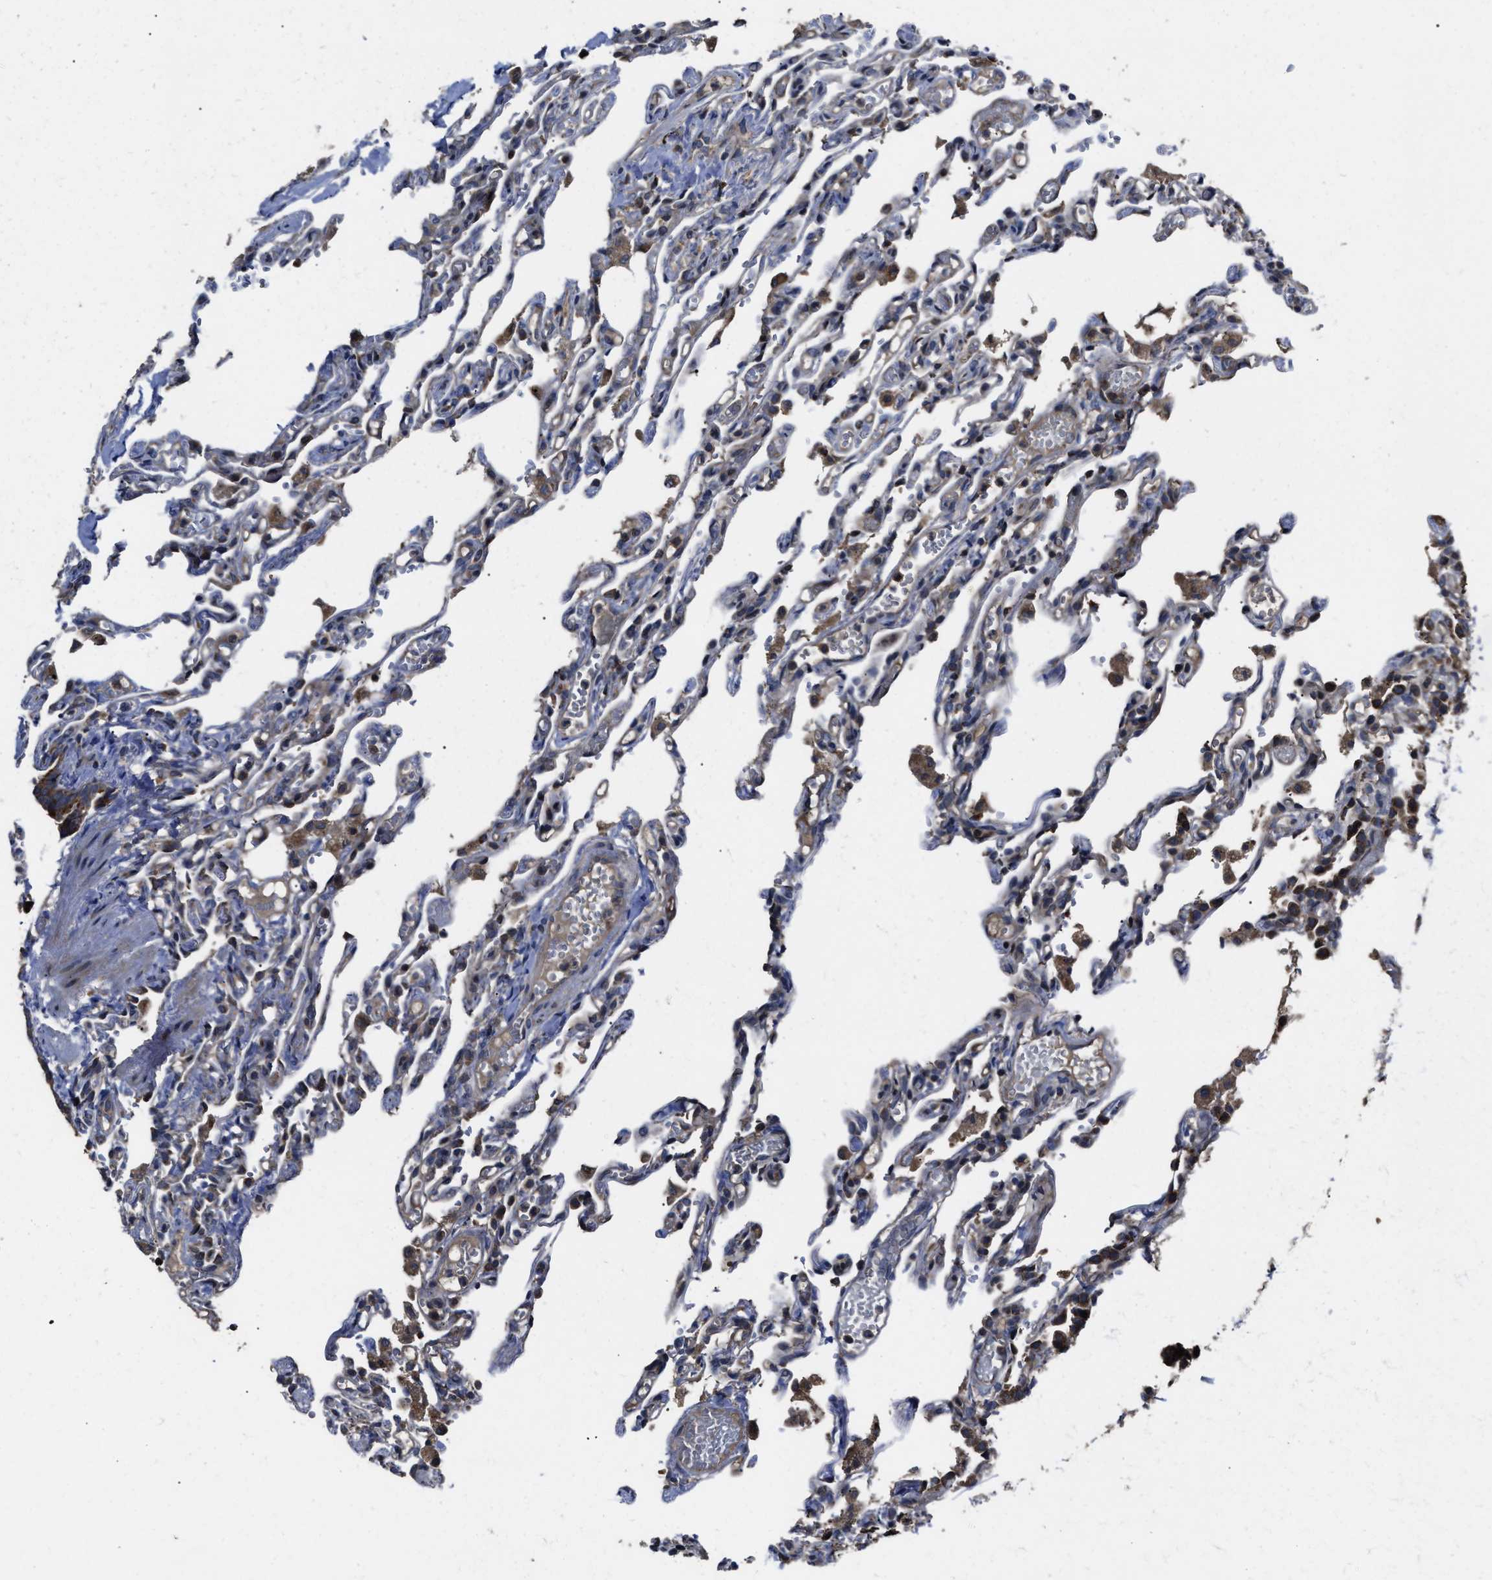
{"staining": {"intensity": "weak", "quantity": "<25%", "location": "cytoplasmic/membranous"}, "tissue": "lung", "cell_type": "Alveolar cells", "image_type": "normal", "snomed": [{"axis": "morphology", "description": "Normal tissue, NOS"}, {"axis": "topography", "description": "Lung"}], "caption": "Human lung stained for a protein using IHC displays no staining in alveolar cells.", "gene": "PASK", "patient": {"sex": "male", "age": 21}}